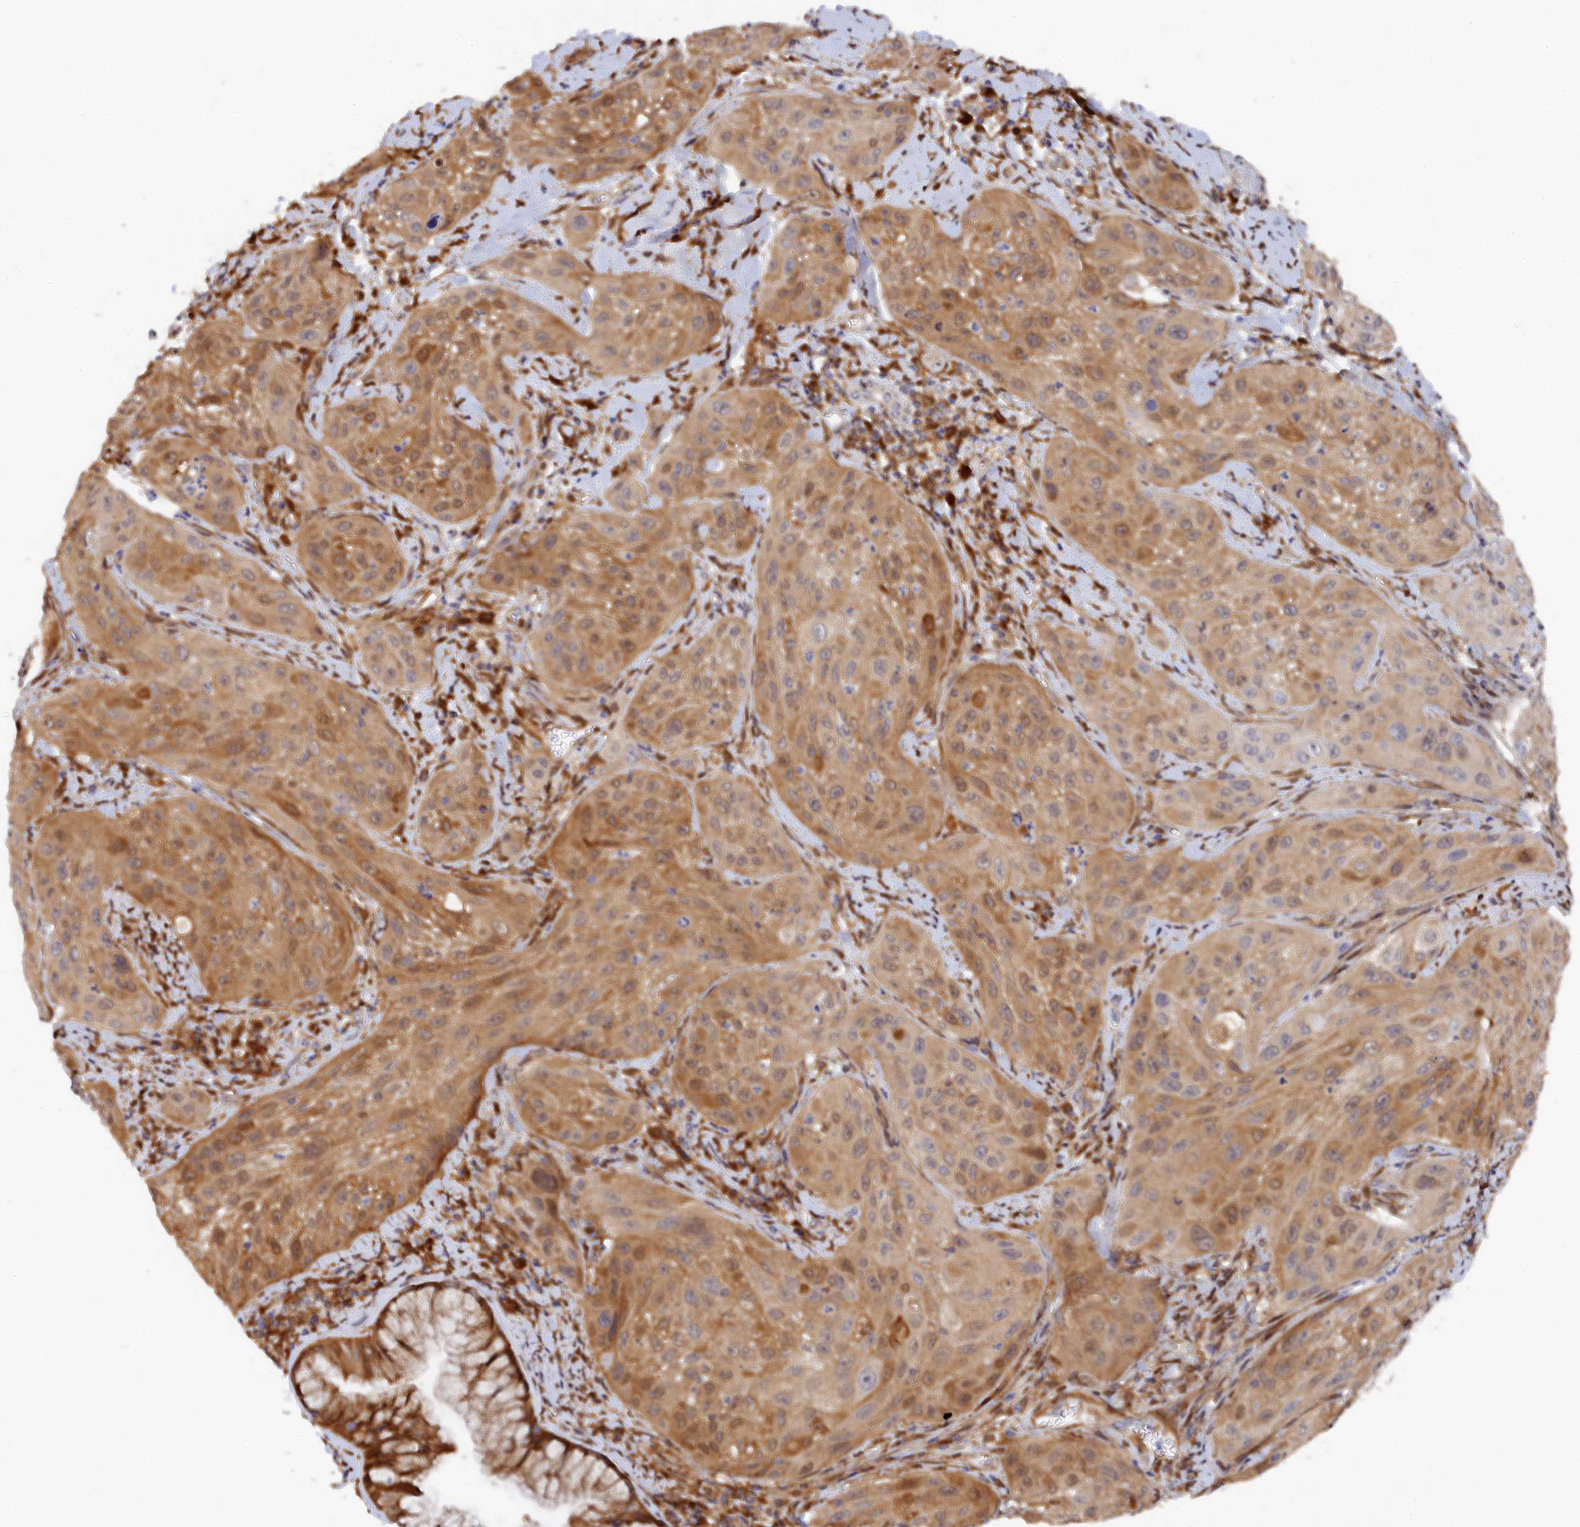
{"staining": {"intensity": "moderate", "quantity": ">75%", "location": "cytoplasmic/membranous"}, "tissue": "cervical cancer", "cell_type": "Tumor cells", "image_type": "cancer", "snomed": [{"axis": "morphology", "description": "Squamous cell carcinoma, NOS"}, {"axis": "topography", "description": "Cervix"}], "caption": "Protein expression by immunohistochemistry shows moderate cytoplasmic/membranous staining in about >75% of tumor cells in cervical cancer. The staining was performed using DAB to visualize the protein expression in brown, while the nuclei were stained in blue with hematoxylin (Magnification: 20x).", "gene": "SPATA5L1", "patient": {"sex": "female", "age": 42}}